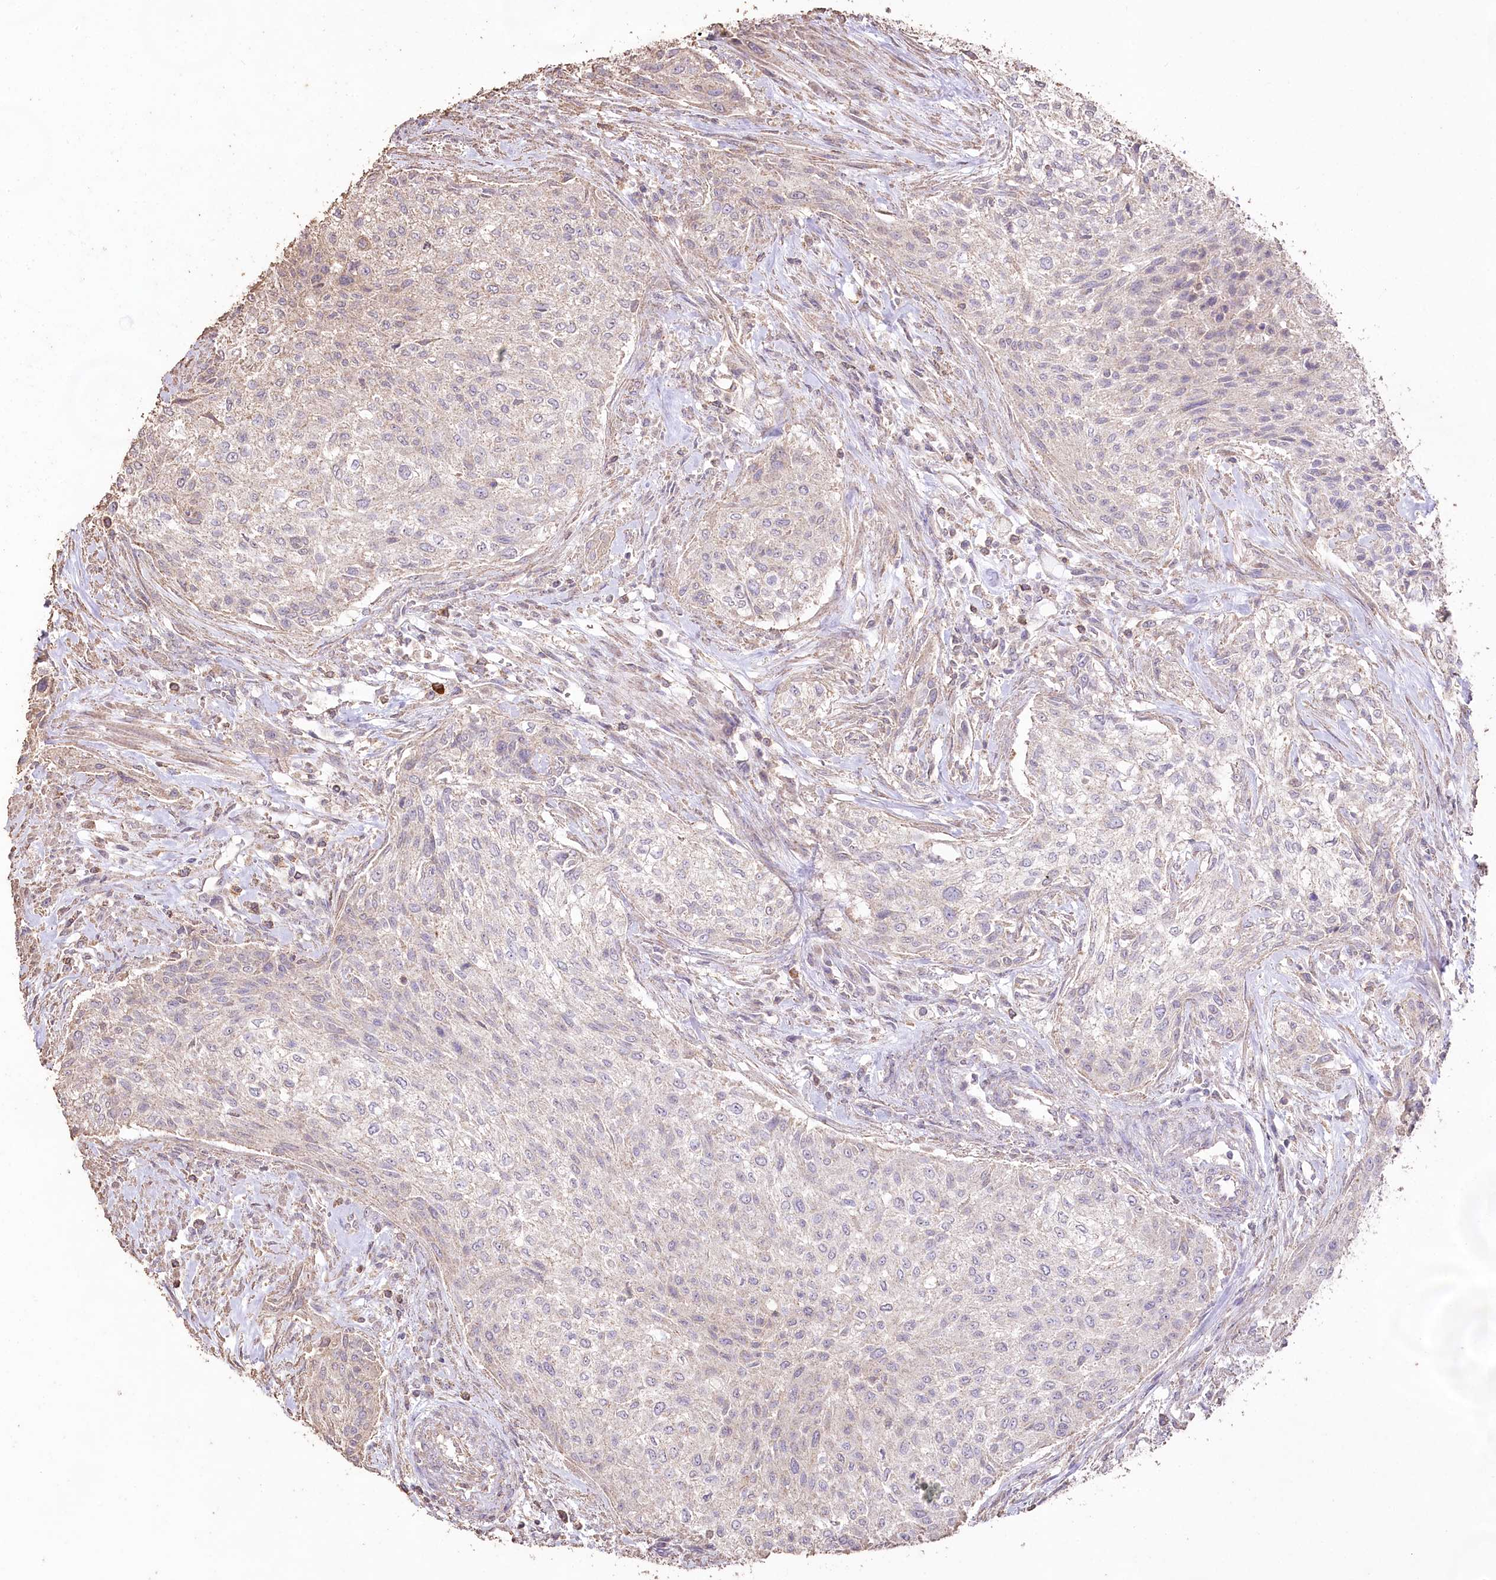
{"staining": {"intensity": "negative", "quantity": "none", "location": "none"}, "tissue": "urothelial cancer", "cell_type": "Tumor cells", "image_type": "cancer", "snomed": [{"axis": "morphology", "description": "Normal tissue, NOS"}, {"axis": "morphology", "description": "Urothelial carcinoma, NOS"}, {"axis": "topography", "description": "Urinary bladder"}, {"axis": "topography", "description": "Peripheral nerve tissue"}], "caption": "The micrograph displays no significant positivity in tumor cells of urothelial cancer.", "gene": "IREB2", "patient": {"sex": "male", "age": 35}}